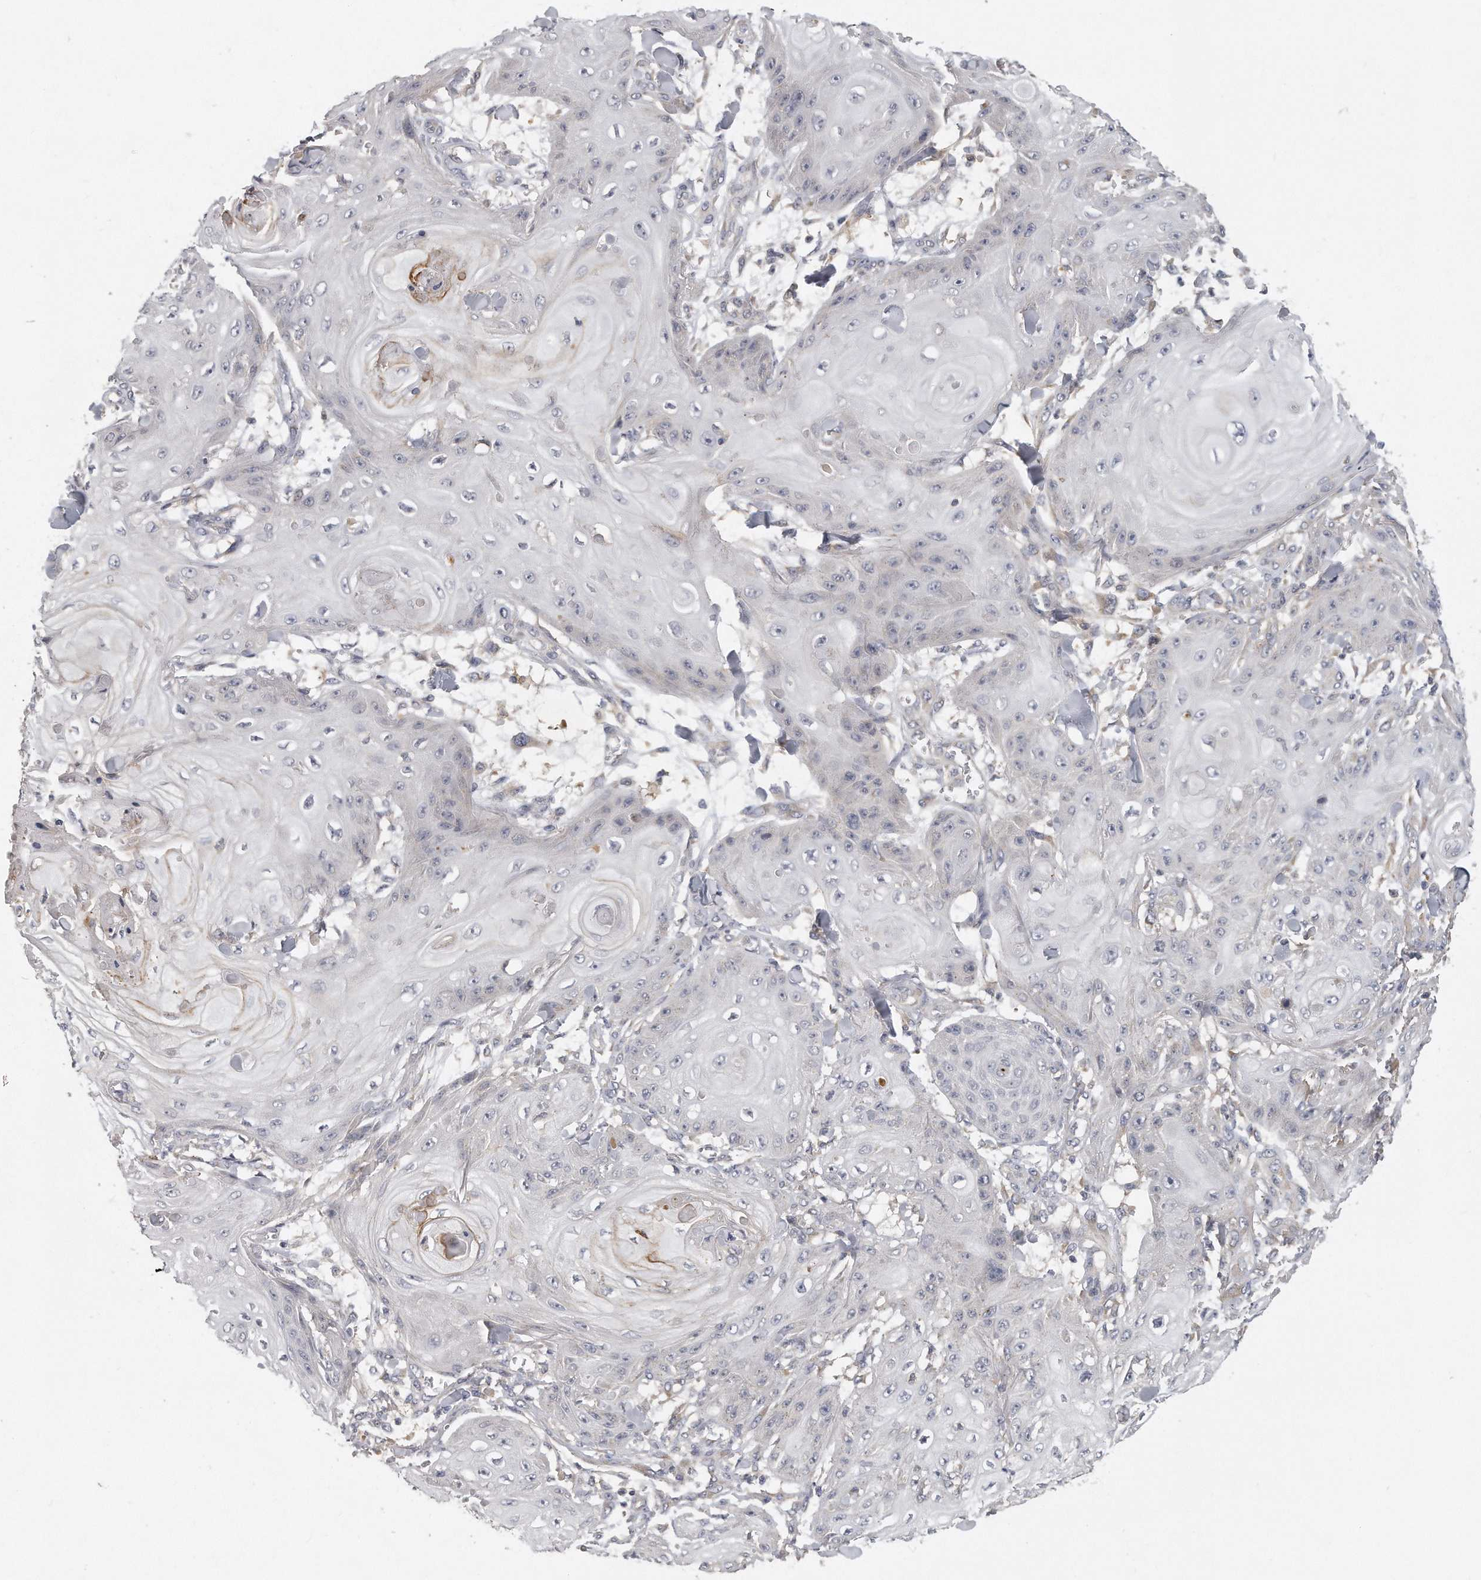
{"staining": {"intensity": "negative", "quantity": "none", "location": "none"}, "tissue": "skin cancer", "cell_type": "Tumor cells", "image_type": "cancer", "snomed": [{"axis": "morphology", "description": "Squamous cell carcinoma, NOS"}, {"axis": "topography", "description": "Skin"}], "caption": "DAB immunohistochemical staining of skin cancer (squamous cell carcinoma) reveals no significant positivity in tumor cells. (DAB IHC, high magnification).", "gene": "TRAPPC14", "patient": {"sex": "male", "age": 74}}